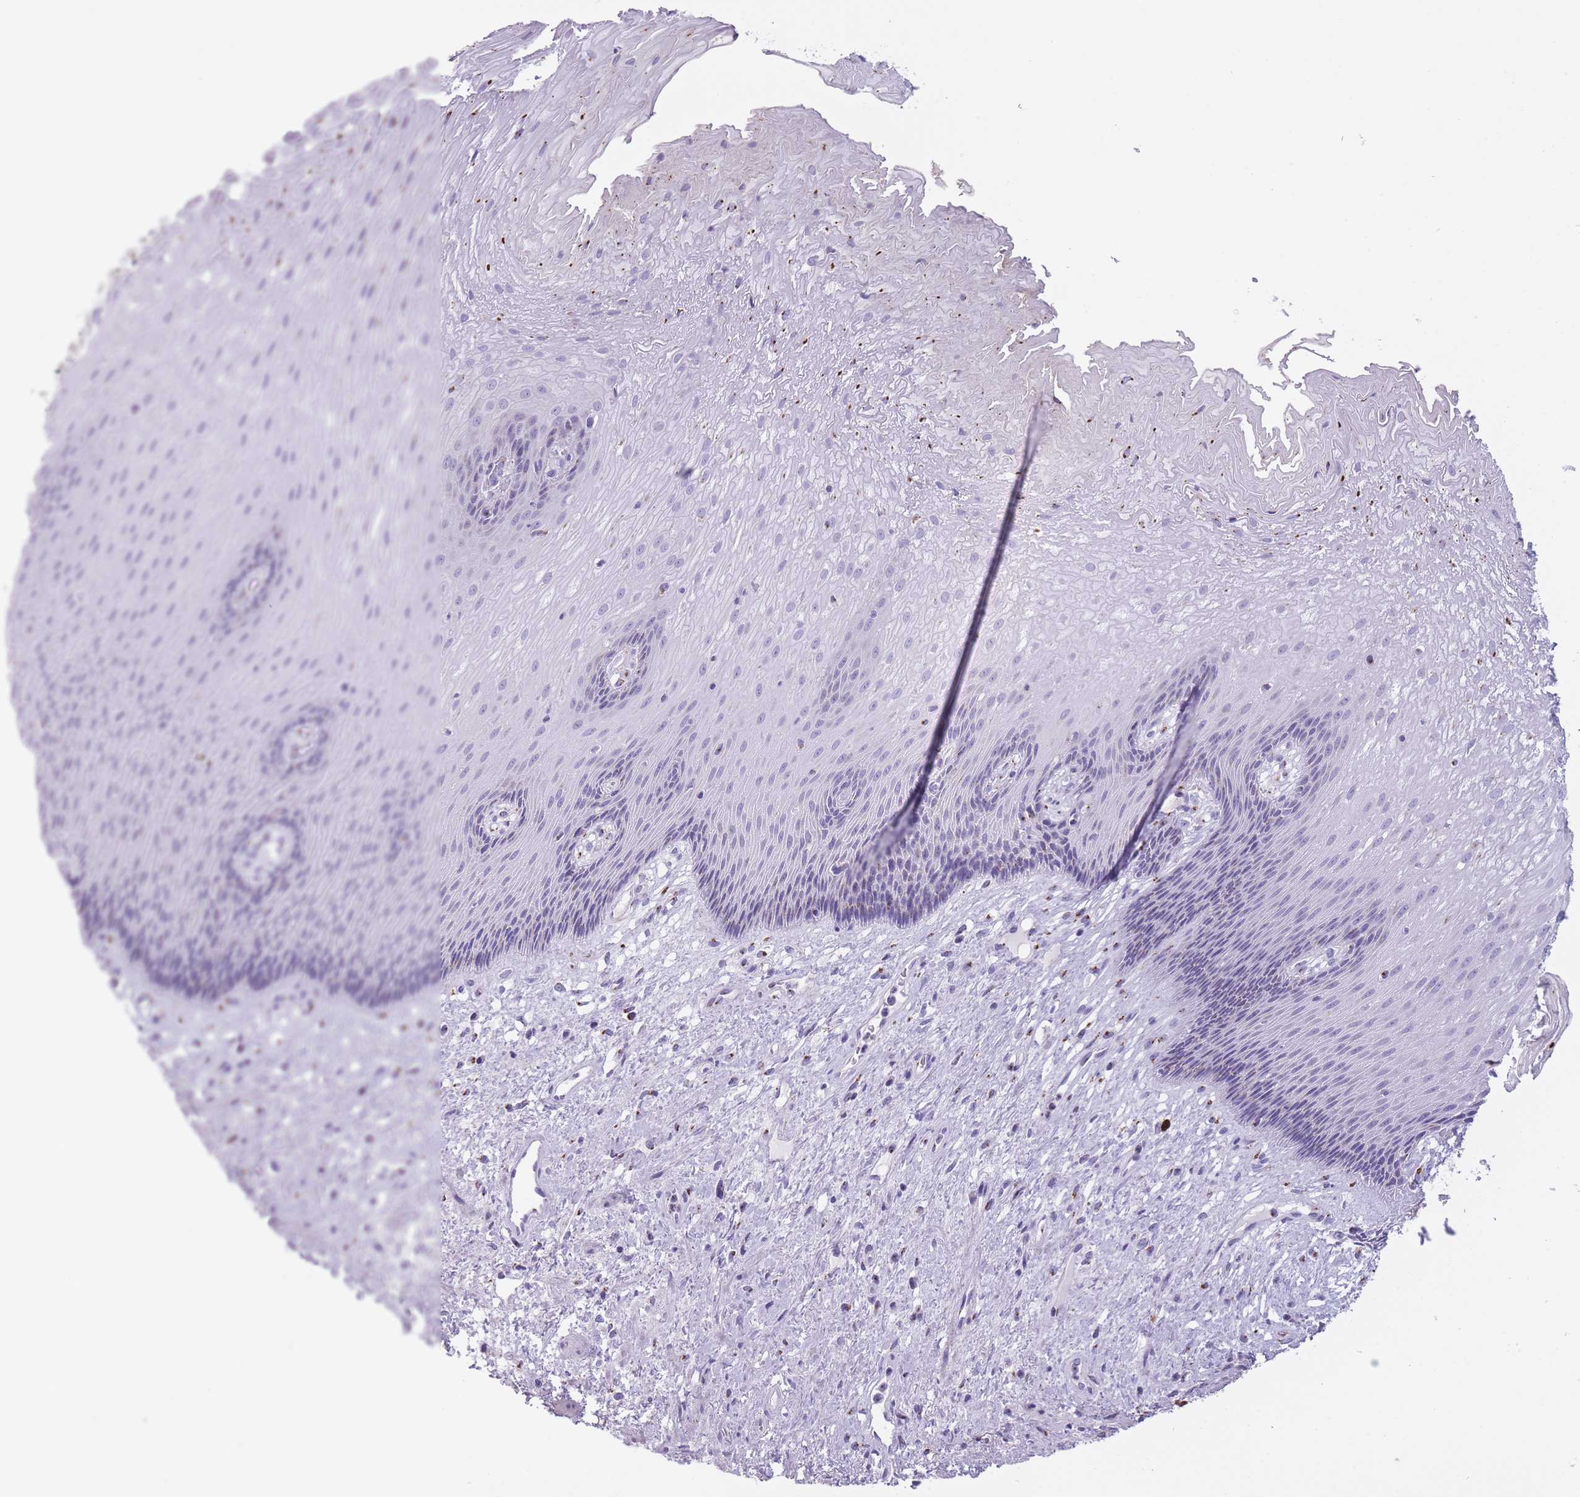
{"staining": {"intensity": "negative", "quantity": "none", "location": "none"}, "tissue": "esophagus", "cell_type": "Squamous epithelial cells", "image_type": "normal", "snomed": [{"axis": "morphology", "description": "Normal tissue, NOS"}, {"axis": "topography", "description": "Esophagus"}], "caption": "This image is of benign esophagus stained with immunohistochemistry (IHC) to label a protein in brown with the nuclei are counter-stained blue. There is no positivity in squamous epithelial cells. (DAB (3,3'-diaminobenzidine) immunohistochemistry with hematoxylin counter stain).", "gene": "B4GALT2", "patient": {"sex": "male", "age": 60}}